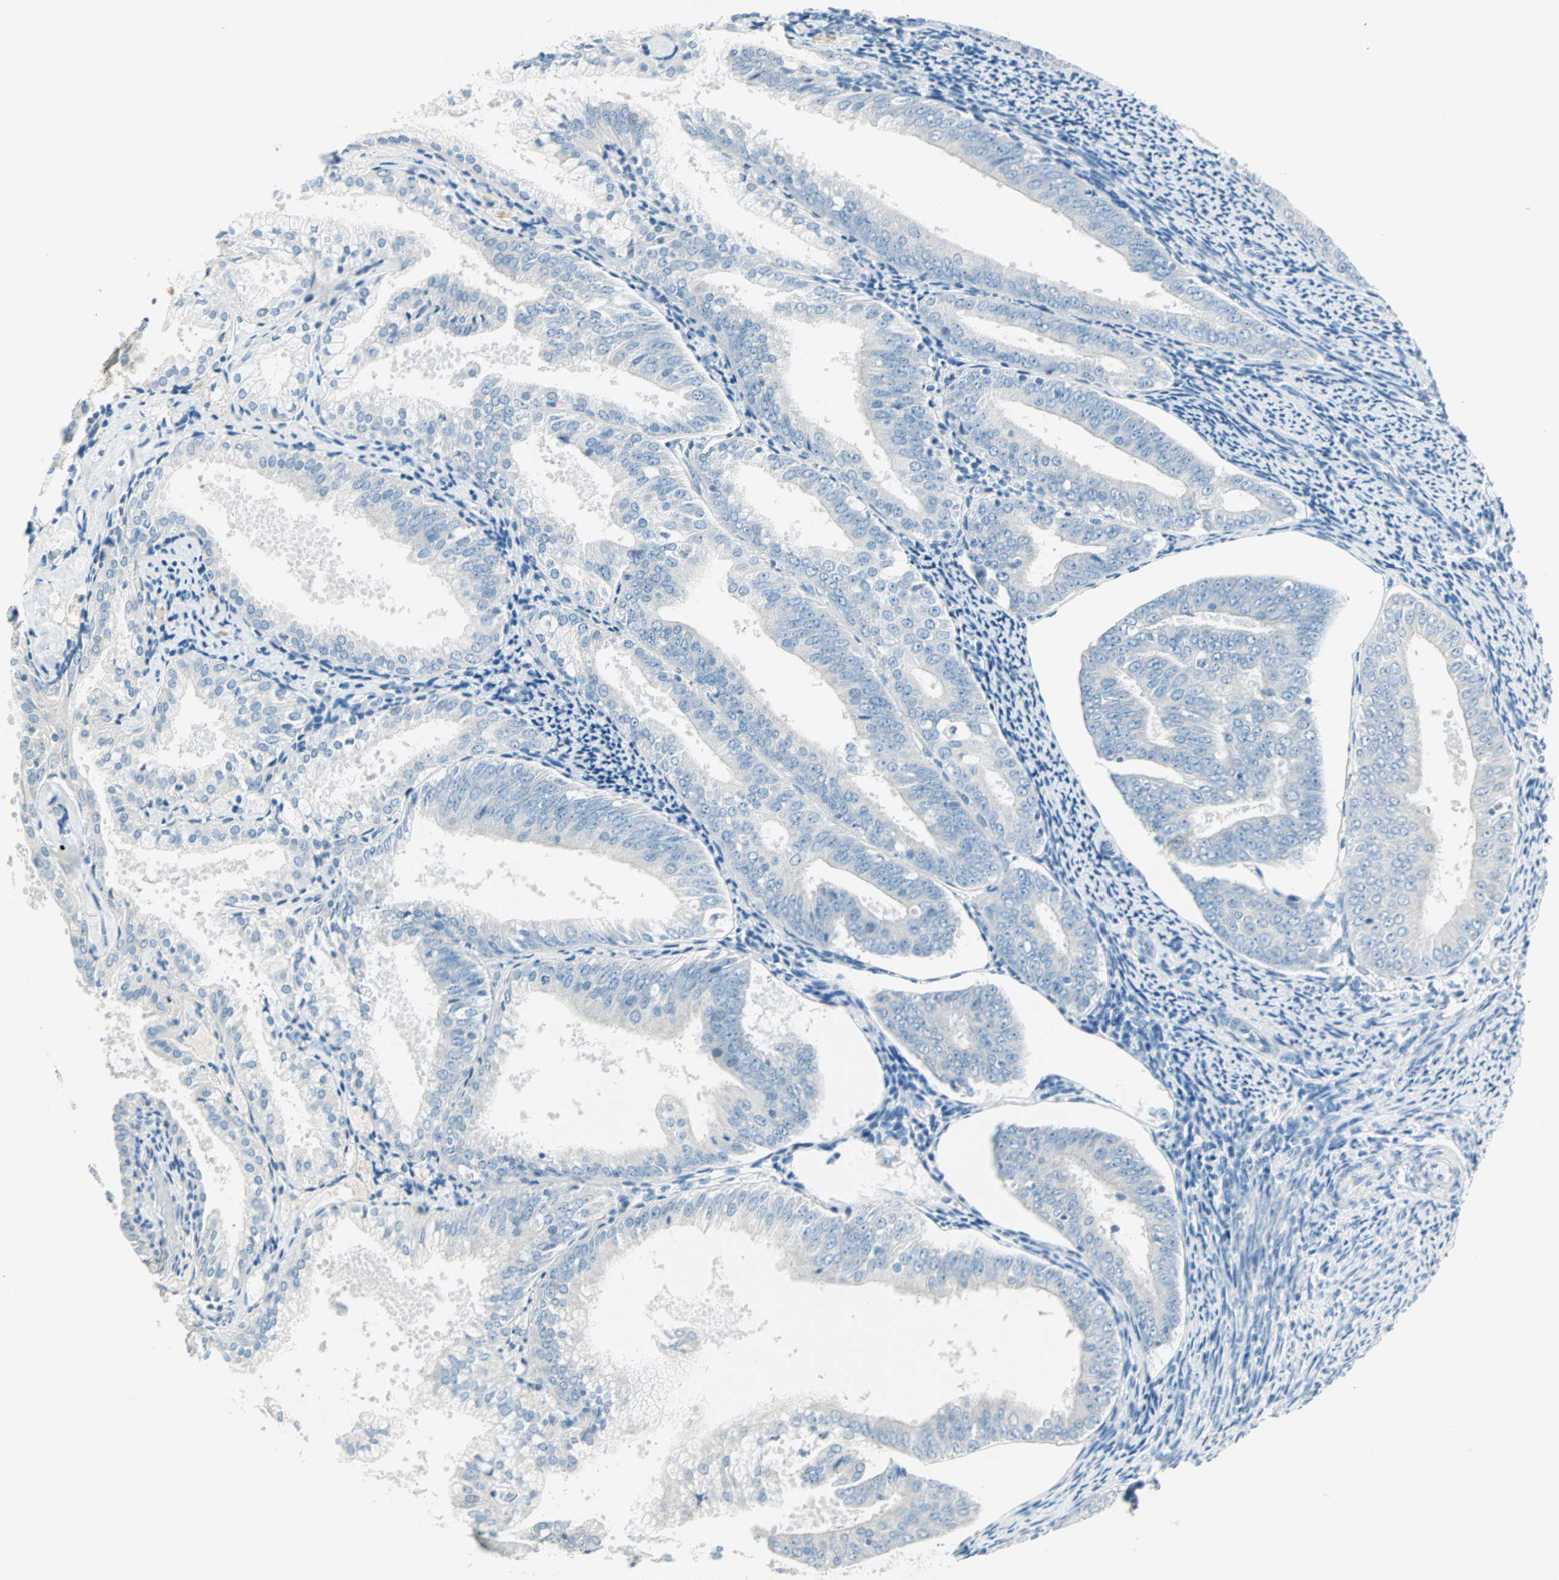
{"staining": {"intensity": "negative", "quantity": "none", "location": "none"}, "tissue": "endometrial cancer", "cell_type": "Tumor cells", "image_type": "cancer", "snomed": [{"axis": "morphology", "description": "Adenocarcinoma, NOS"}, {"axis": "topography", "description": "Endometrium"}], "caption": "Tumor cells are negative for protein expression in human endometrial cancer (adenocarcinoma).", "gene": "SULT1C2", "patient": {"sex": "female", "age": 63}}